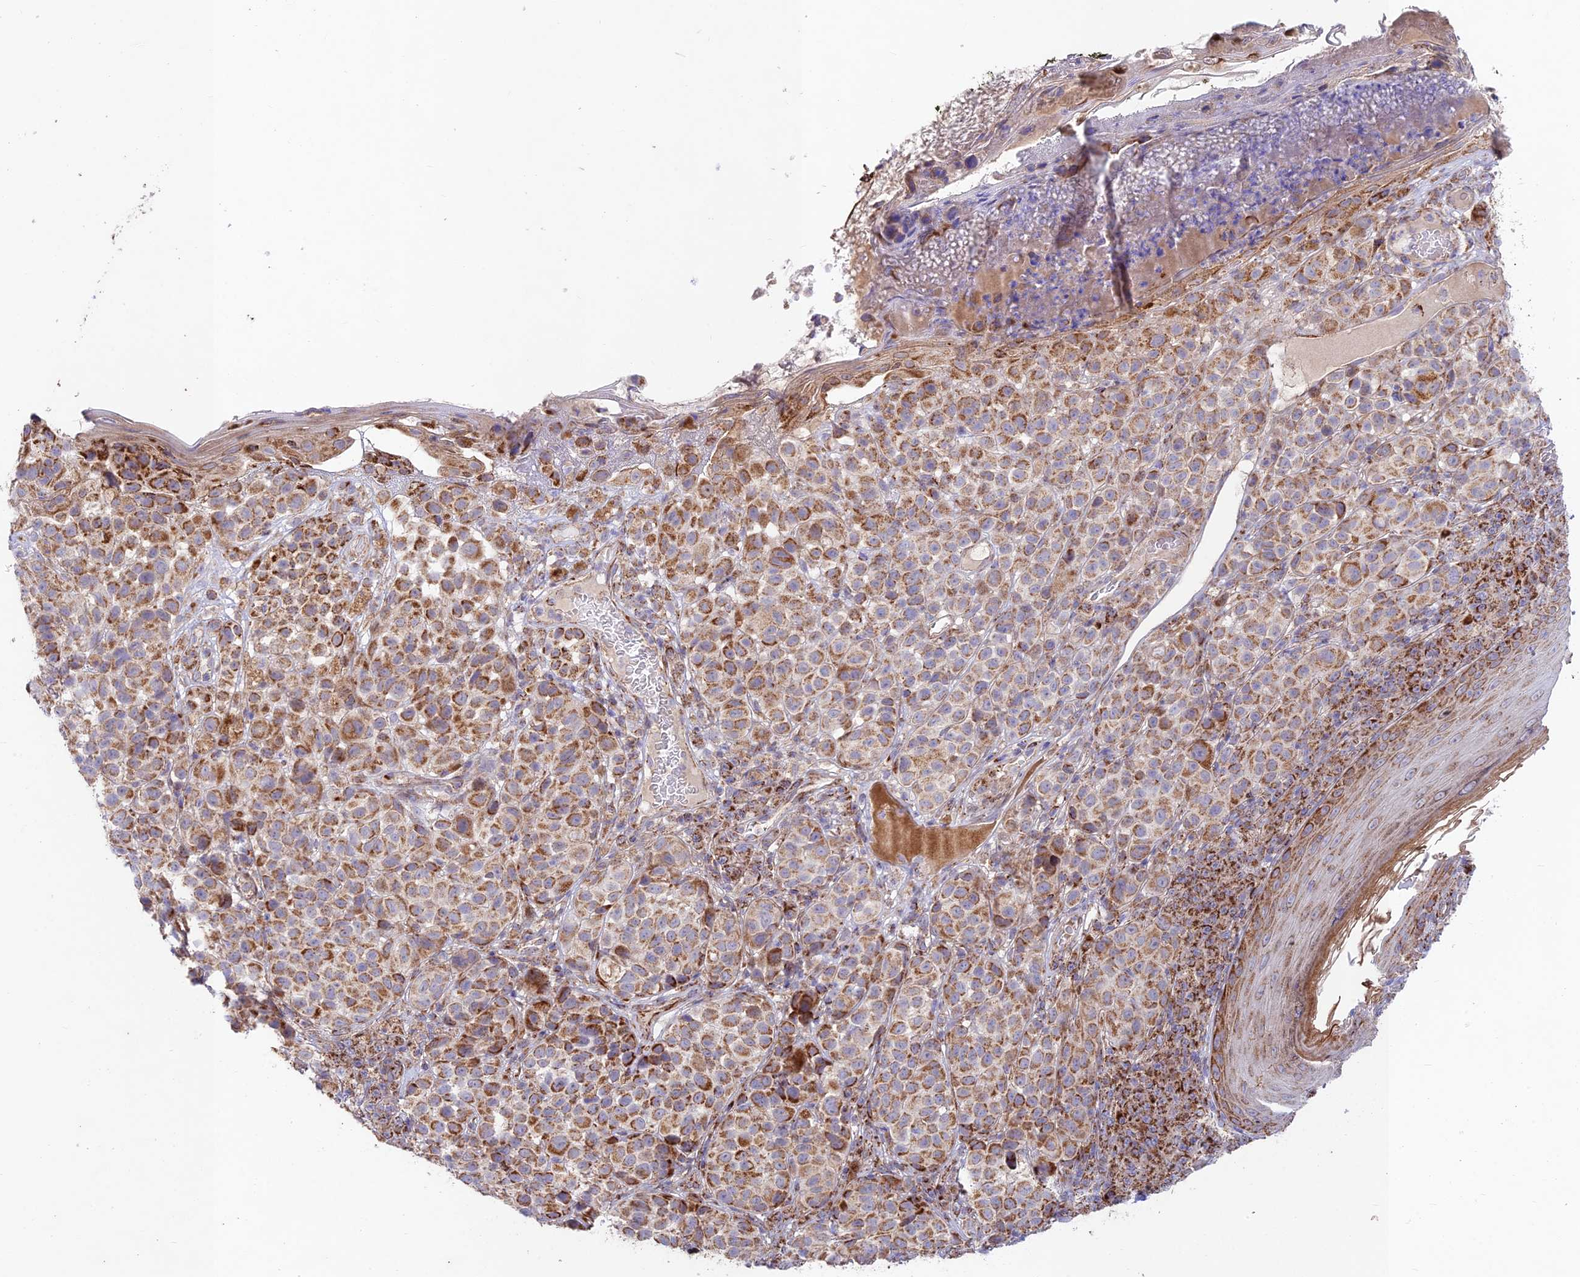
{"staining": {"intensity": "strong", "quantity": "25%-75%", "location": "cytoplasmic/membranous"}, "tissue": "melanoma", "cell_type": "Tumor cells", "image_type": "cancer", "snomed": [{"axis": "morphology", "description": "Malignant melanoma, NOS"}, {"axis": "topography", "description": "Skin"}], "caption": "Approximately 25%-75% of tumor cells in human melanoma display strong cytoplasmic/membranous protein expression as visualized by brown immunohistochemical staining.", "gene": "KHDC3L", "patient": {"sex": "male", "age": 38}}